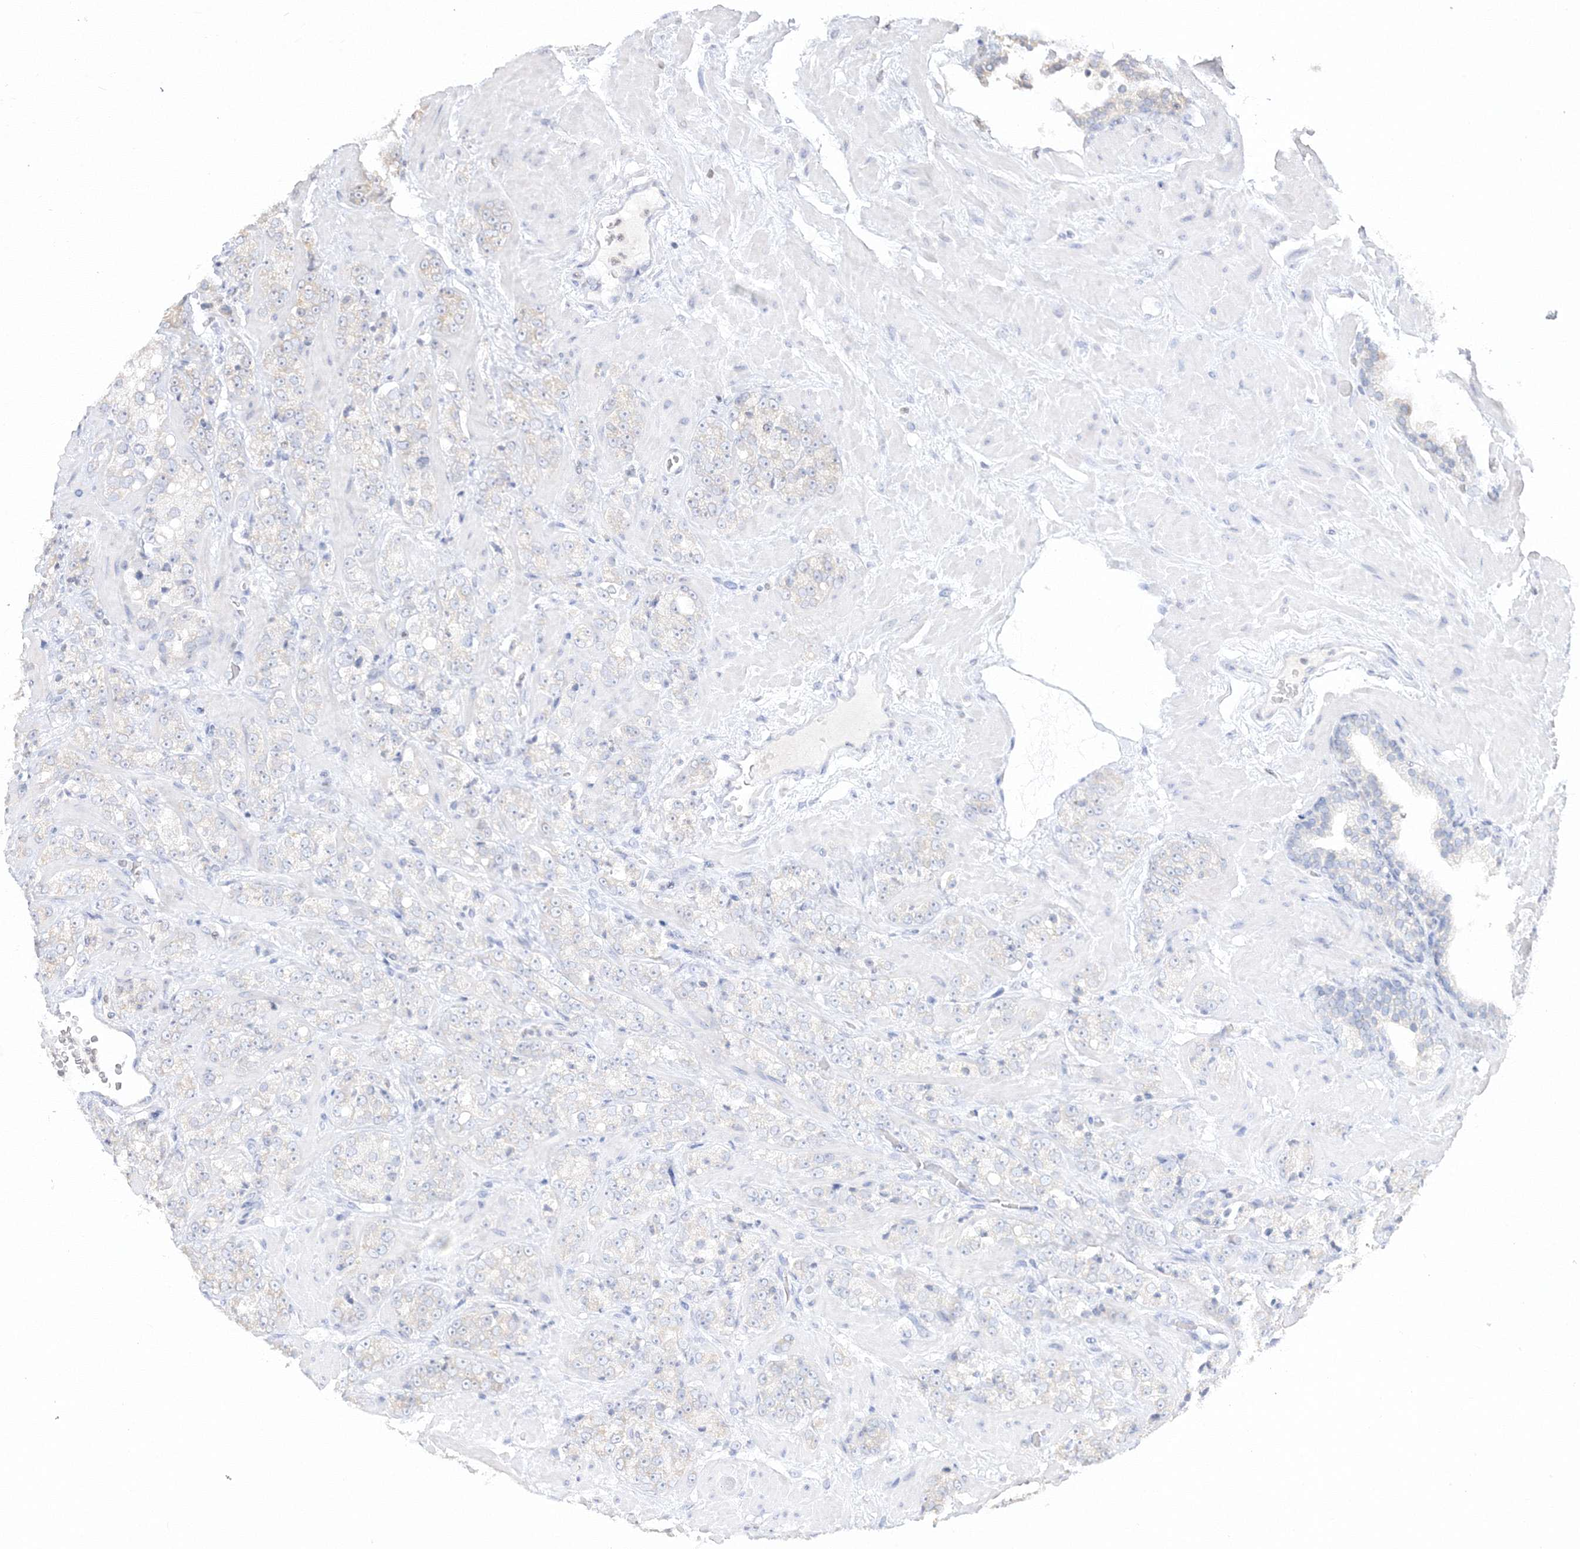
{"staining": {"intensity": "weak", "quantity": "<25%", "location": "cytoplasmic/membranous"}, "tissue": "prostate cancer", "cell_type": "Tumor cells", "image_type": "cancer", "snomed": [{"axis": "morphology", "description": "Adenocarcinoma, High grade"}, {"axis": "topography", "description": "Prostate"}], "caption": "Tumor cells are negative for protein expression in human prostate cancer (adenocarcinoma (high-grade)).", "gene": "TMEM50B", "patient": {"sex": "male", "age": 64}}